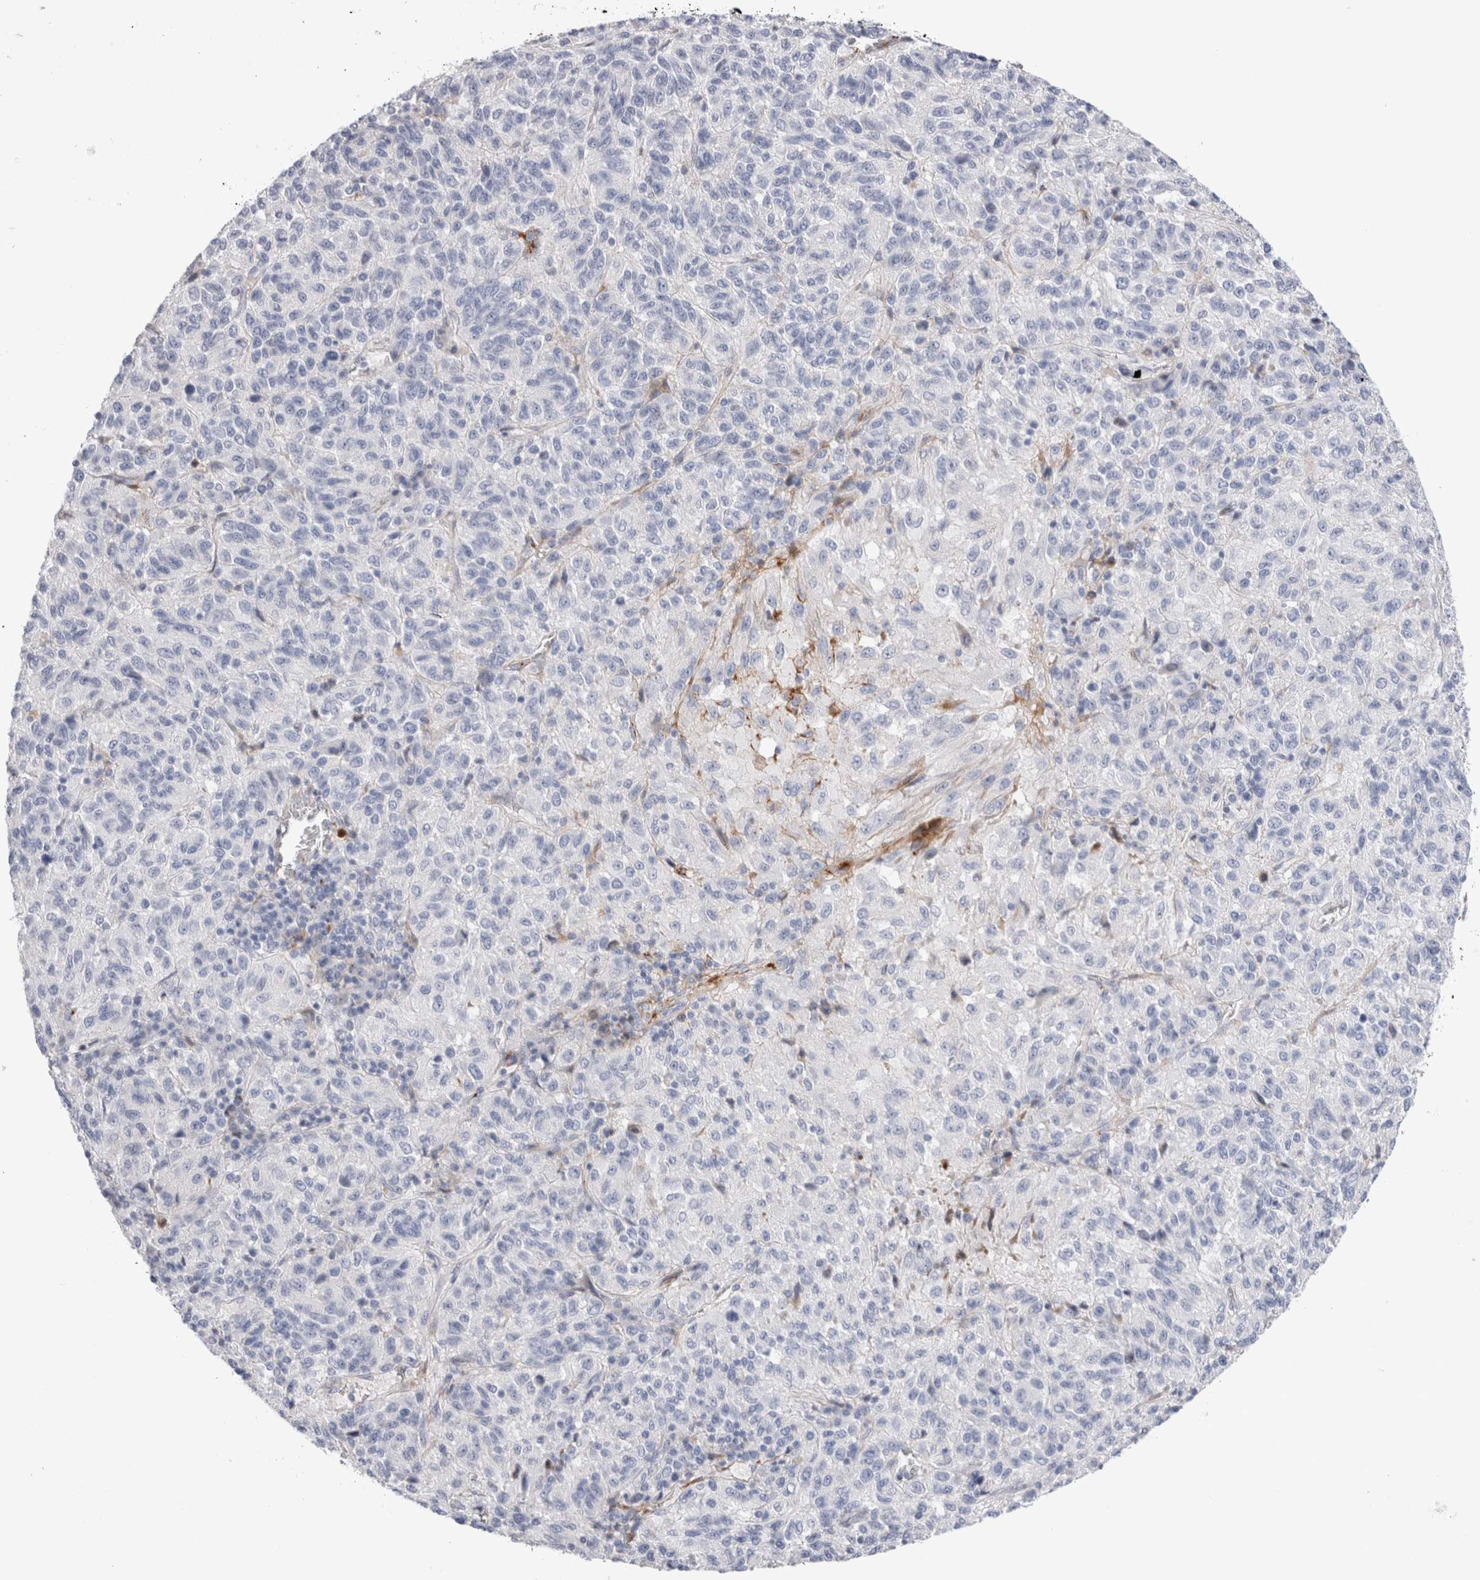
{"staining": {"intensity": "negative", "quantity": "none", "location": "none"}, "tissue": "melanoma", "cell_type": "Tumor cells", "image_type": "cancer", "snomed": [{"axis": "morphology", "description": "Malignant melanoma, Metastatic site"}, {"axis": "topography", "description": "Lung"}], "caption": "A high-resolution micrograph shows IHC staining of malignant melanoma (metastatic site), which shows no significant expression in tumor cells.", "gene": "ECHDC2", "patient": {"sex": "male", "age": 64}}